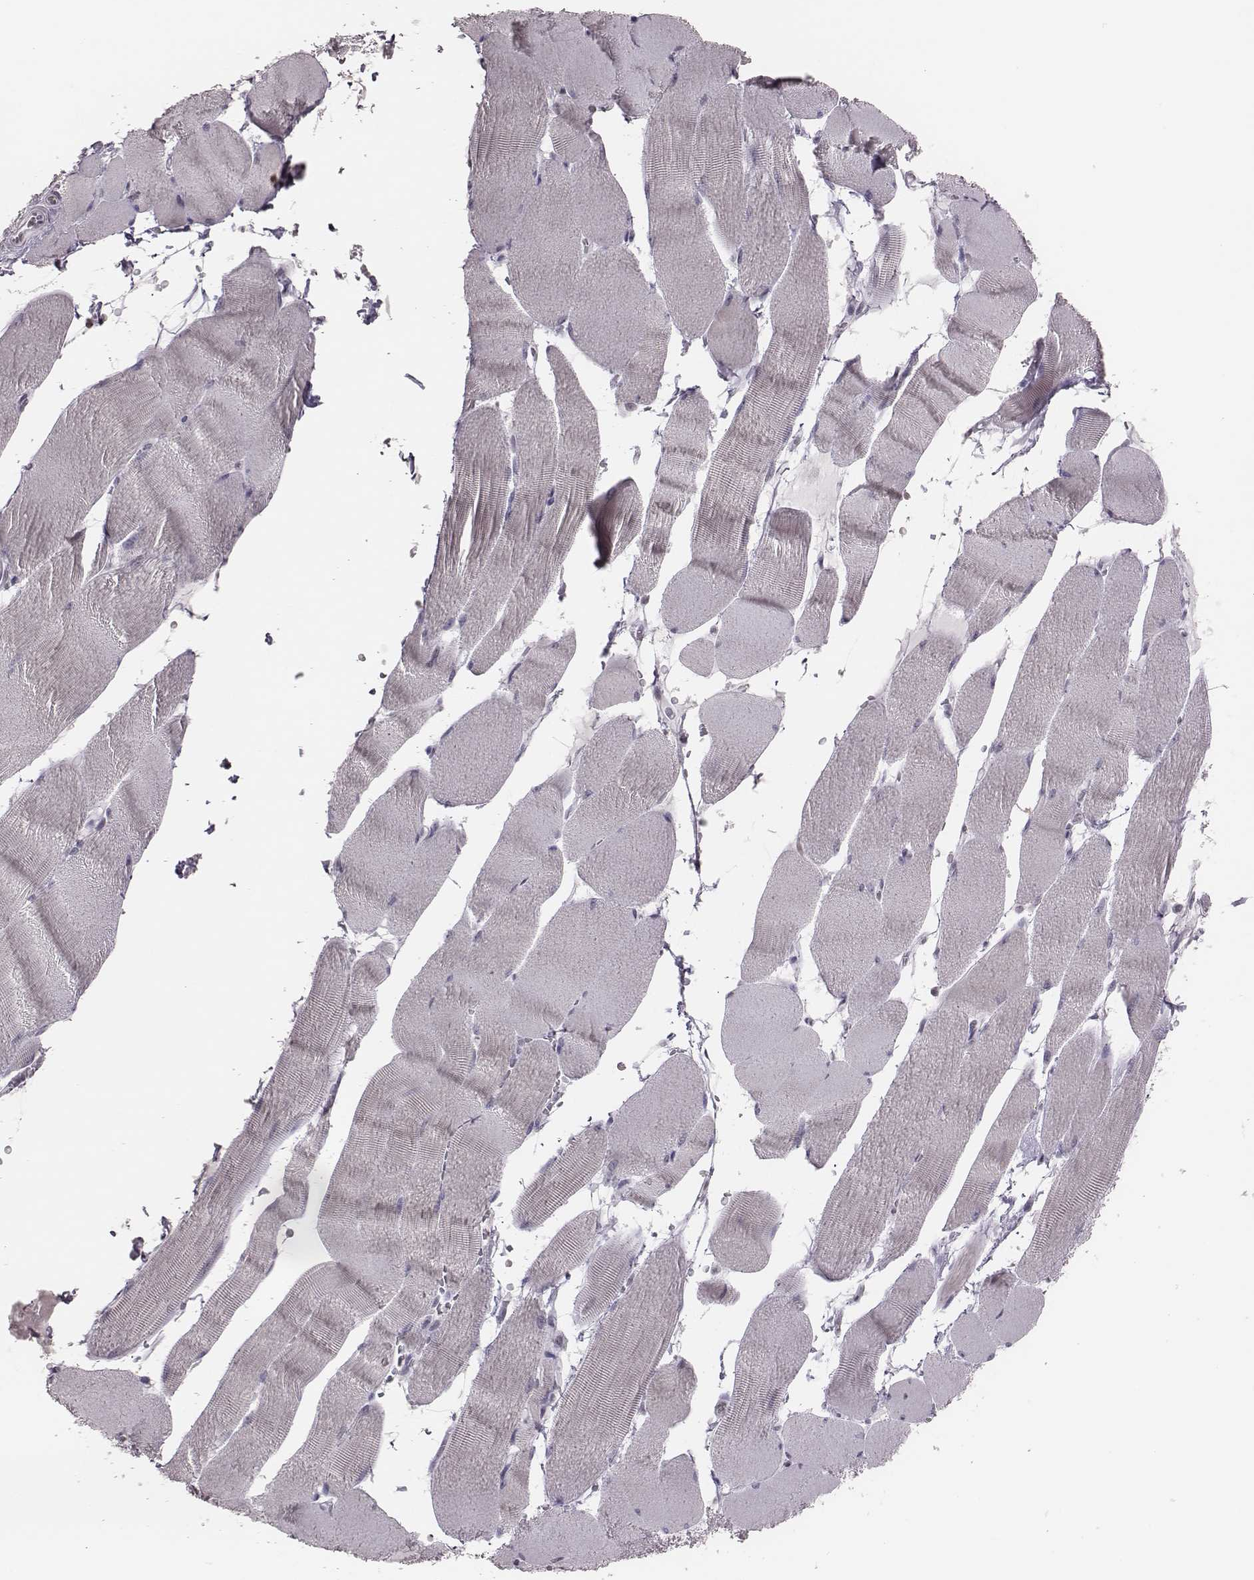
{"staining": {"intensity": "negative", "quantity": "none", "location": "none"}, "tissue": "skeletal muscle", "cell_type": "Myocytes", "image_type": "normal", "snomed": [{"axis": "morphology", "description": "Normal tissue, NOS"}, {"axis": "topography", "description": "Skeletal muscle"}], "caption": "Image shows no significant protein positivity in myocytes of unremarkable skeletal muscle. (Brightfield microscopy of DAB immunohistochemistry (IHC) at high magnification).", "gene": "PBK", "patient": {"sex": "male", "age": 56}}